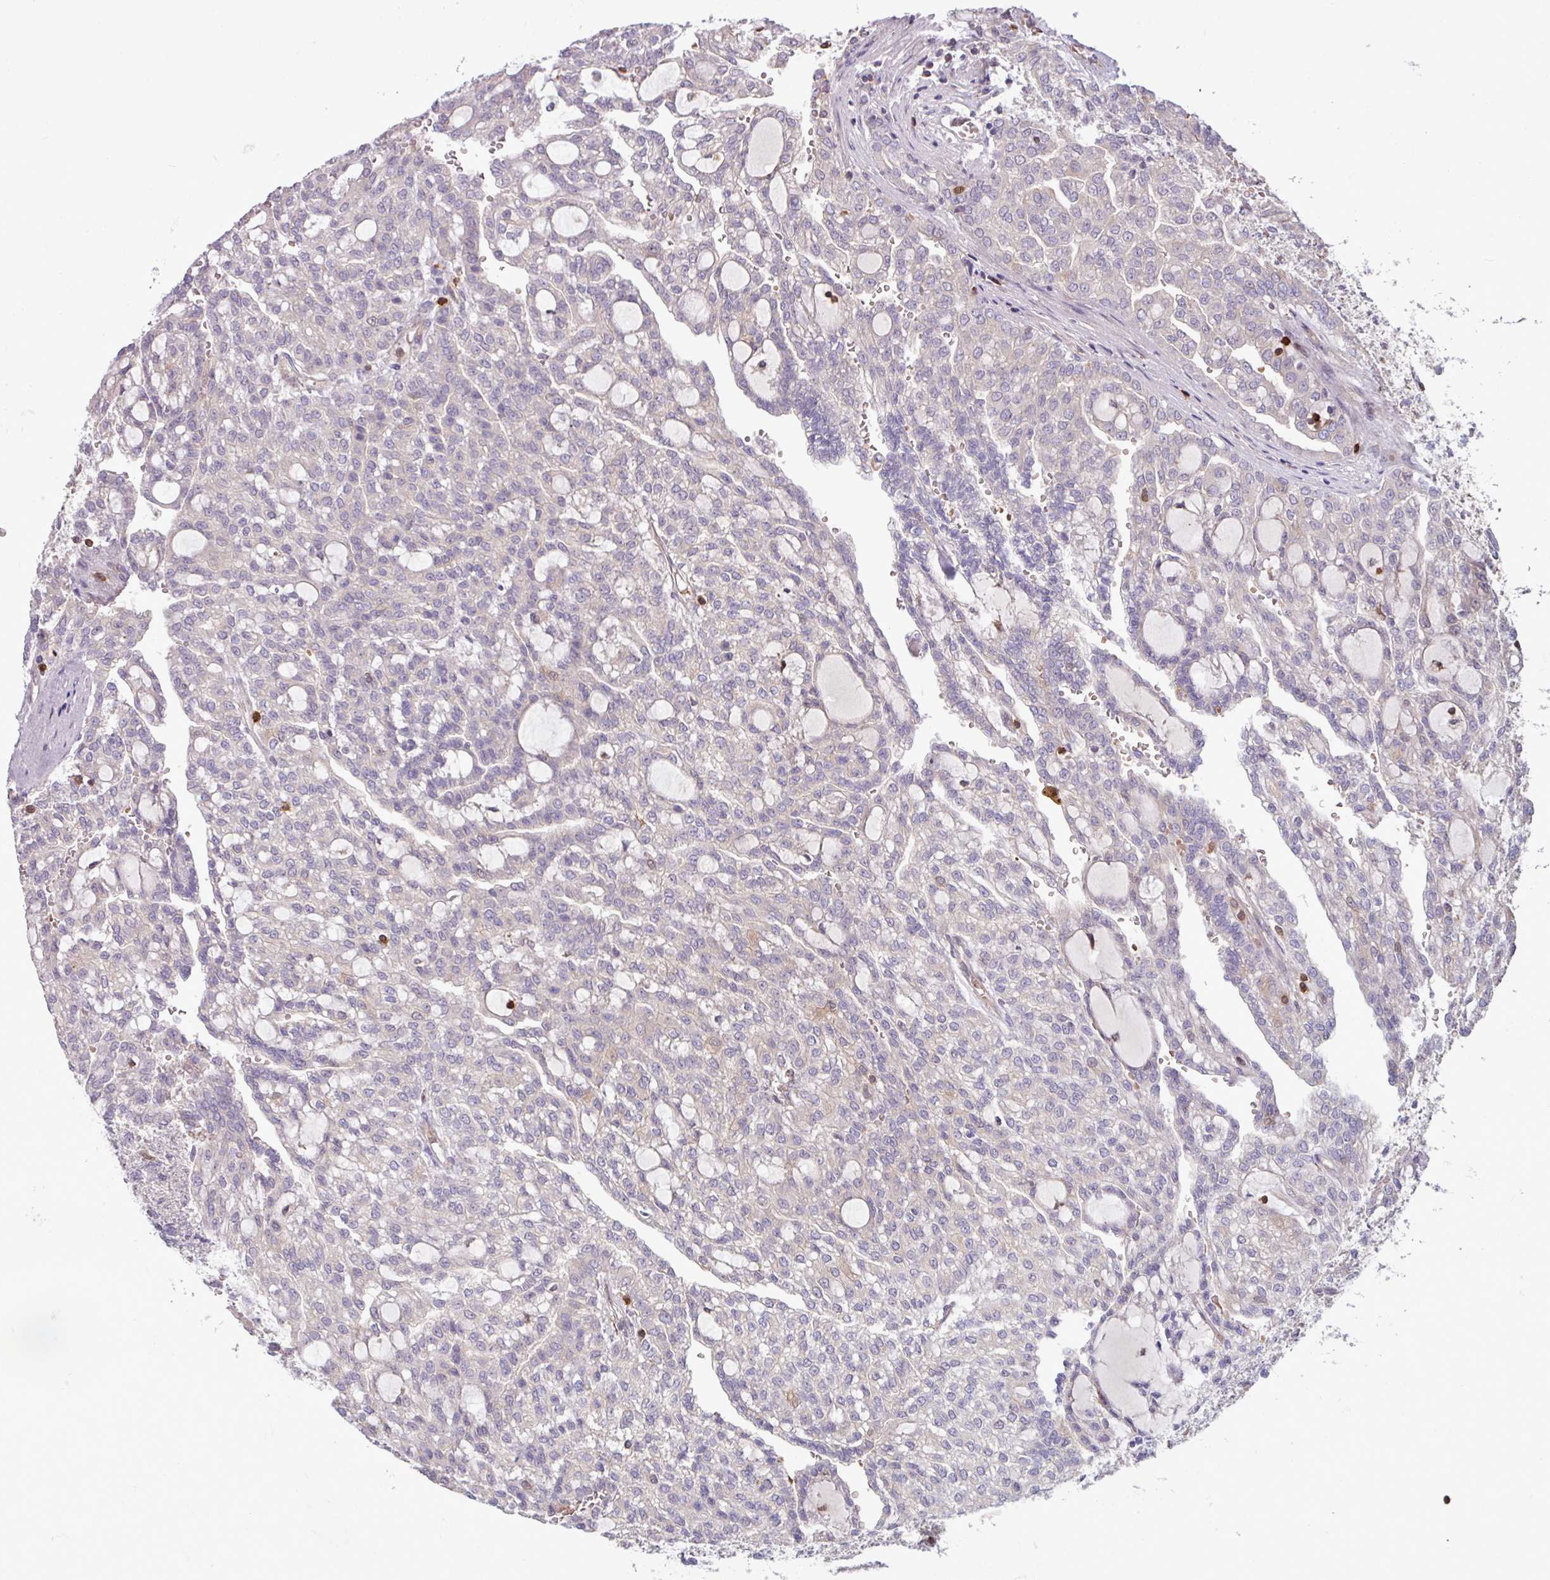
{"staining": {"intensity": "weak", "quantity": "25%-75%", "location": "cytoplasmic/membranous"}, "tissue": "renal cancer", "cell_type": "Tumor cells", "image_type": "cancer", "snomed": [{"axis": "morphology", "description": "Adenocarcinoma, NOS"}, {"axis": "topography", "description": "Kidney"}], "caption": "Immunohistochemistry (IHC) staining of renal adenocarcinoma, which shows low levels of weak cytoplasmic/membranous expression in approximately 25%-75% of tumor cells indicating weak cytoplasmic/membranous protein positivity. The staining was performed using DAB (brown) for protein detection and nuclei were counterstained in hematoxylin (blue).", "gene": "SEC61G", "patient": {"sex": "male", "age": 63}}